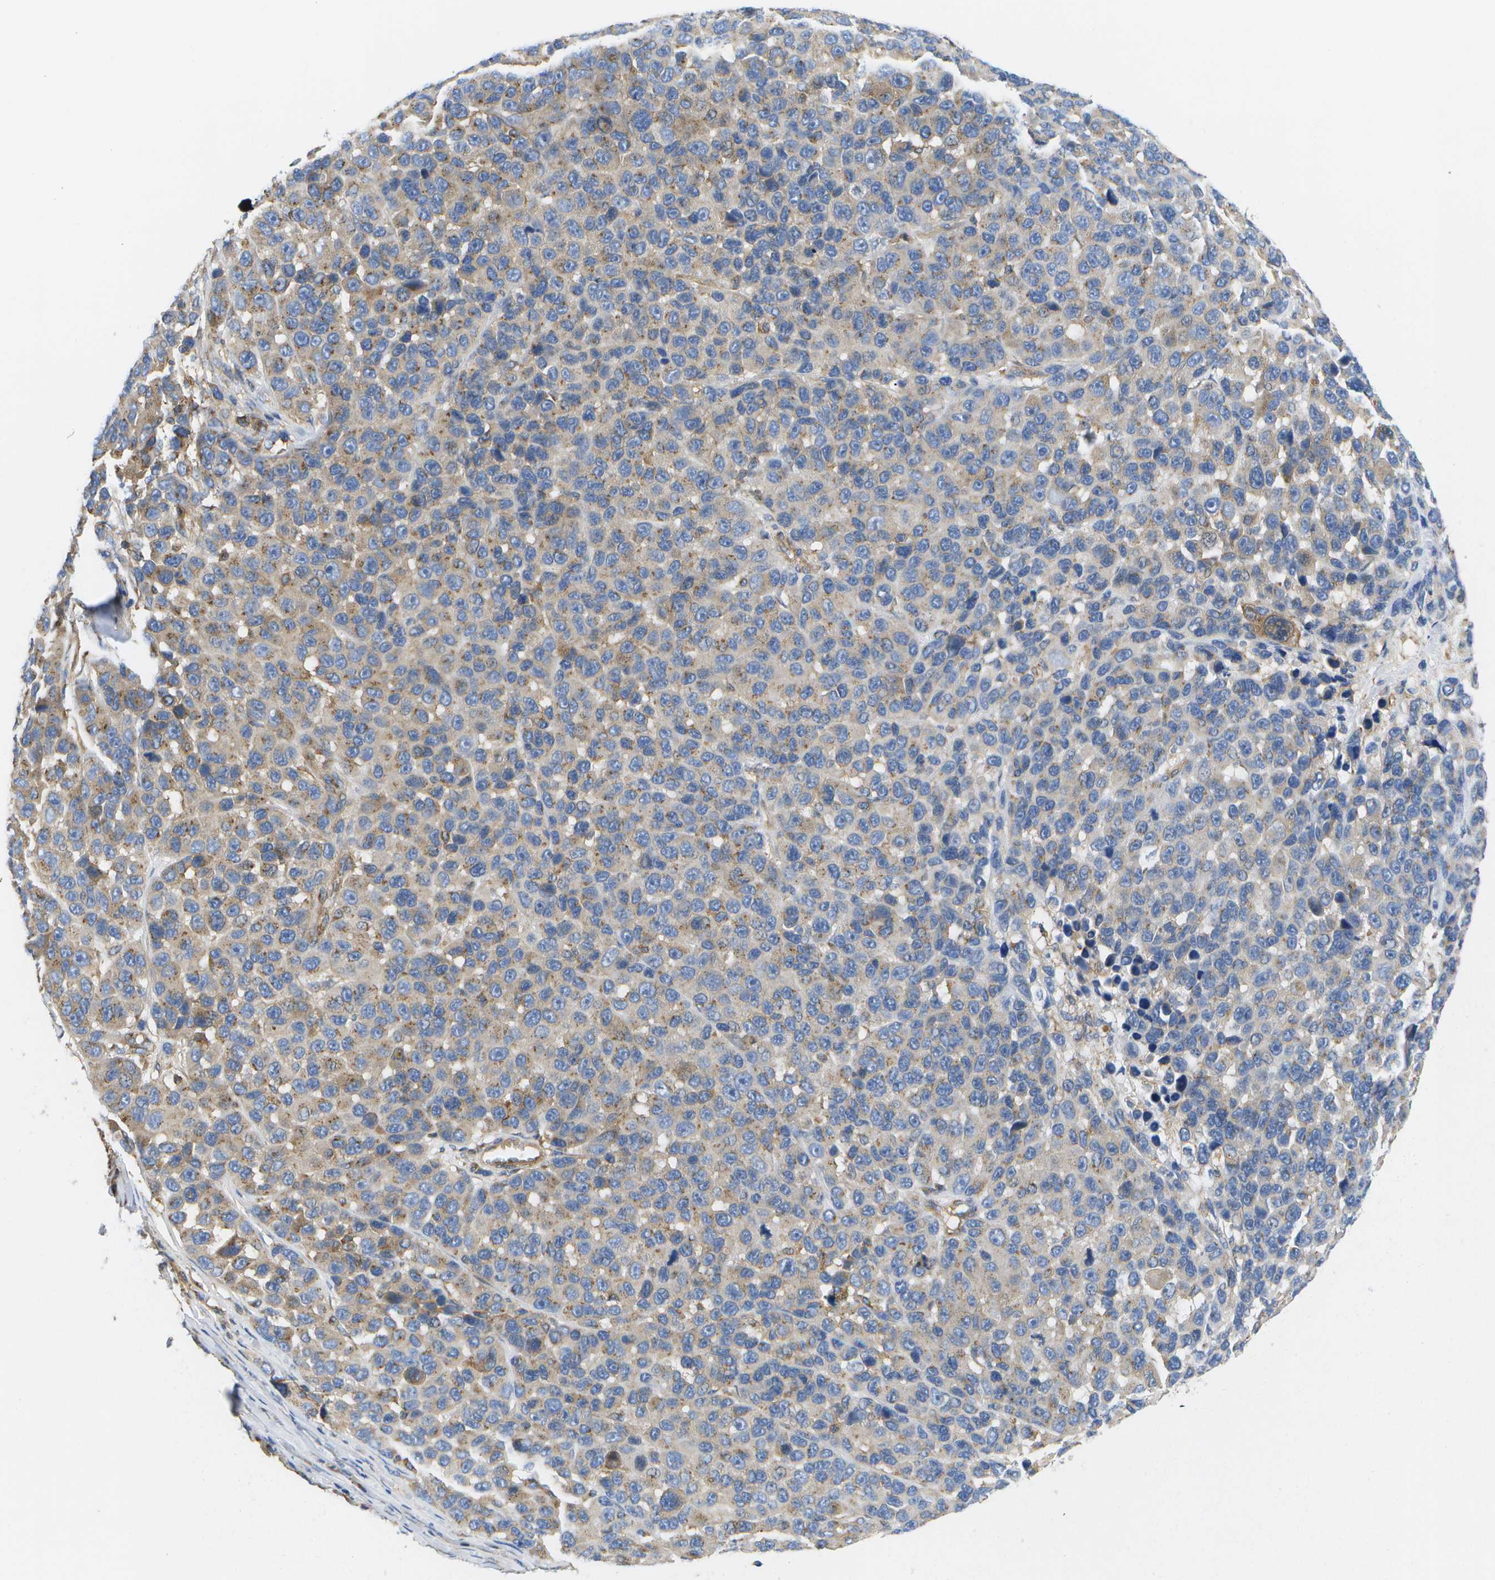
{"staining": {"intensity": "weak", "quantity": "25%-75%", "location": "cytoplasmic/membranous"}, "tissue": "melanoma", "cell_type": "Tumor cells", "image_type": "cancer", "snomed": [{"axis": "morphology", "description": "Malignant melanoma, NOS"}, {"axis": "topography", "description": "Skin"}], "caption": "Brown immunohistochemical staining in melanoma exhibits weak cytoplasmic/membranous expression in approximately 25%-75% of tumor cells.", "gene": "BST2", "patient": {"sex": "male", "age": 53}}